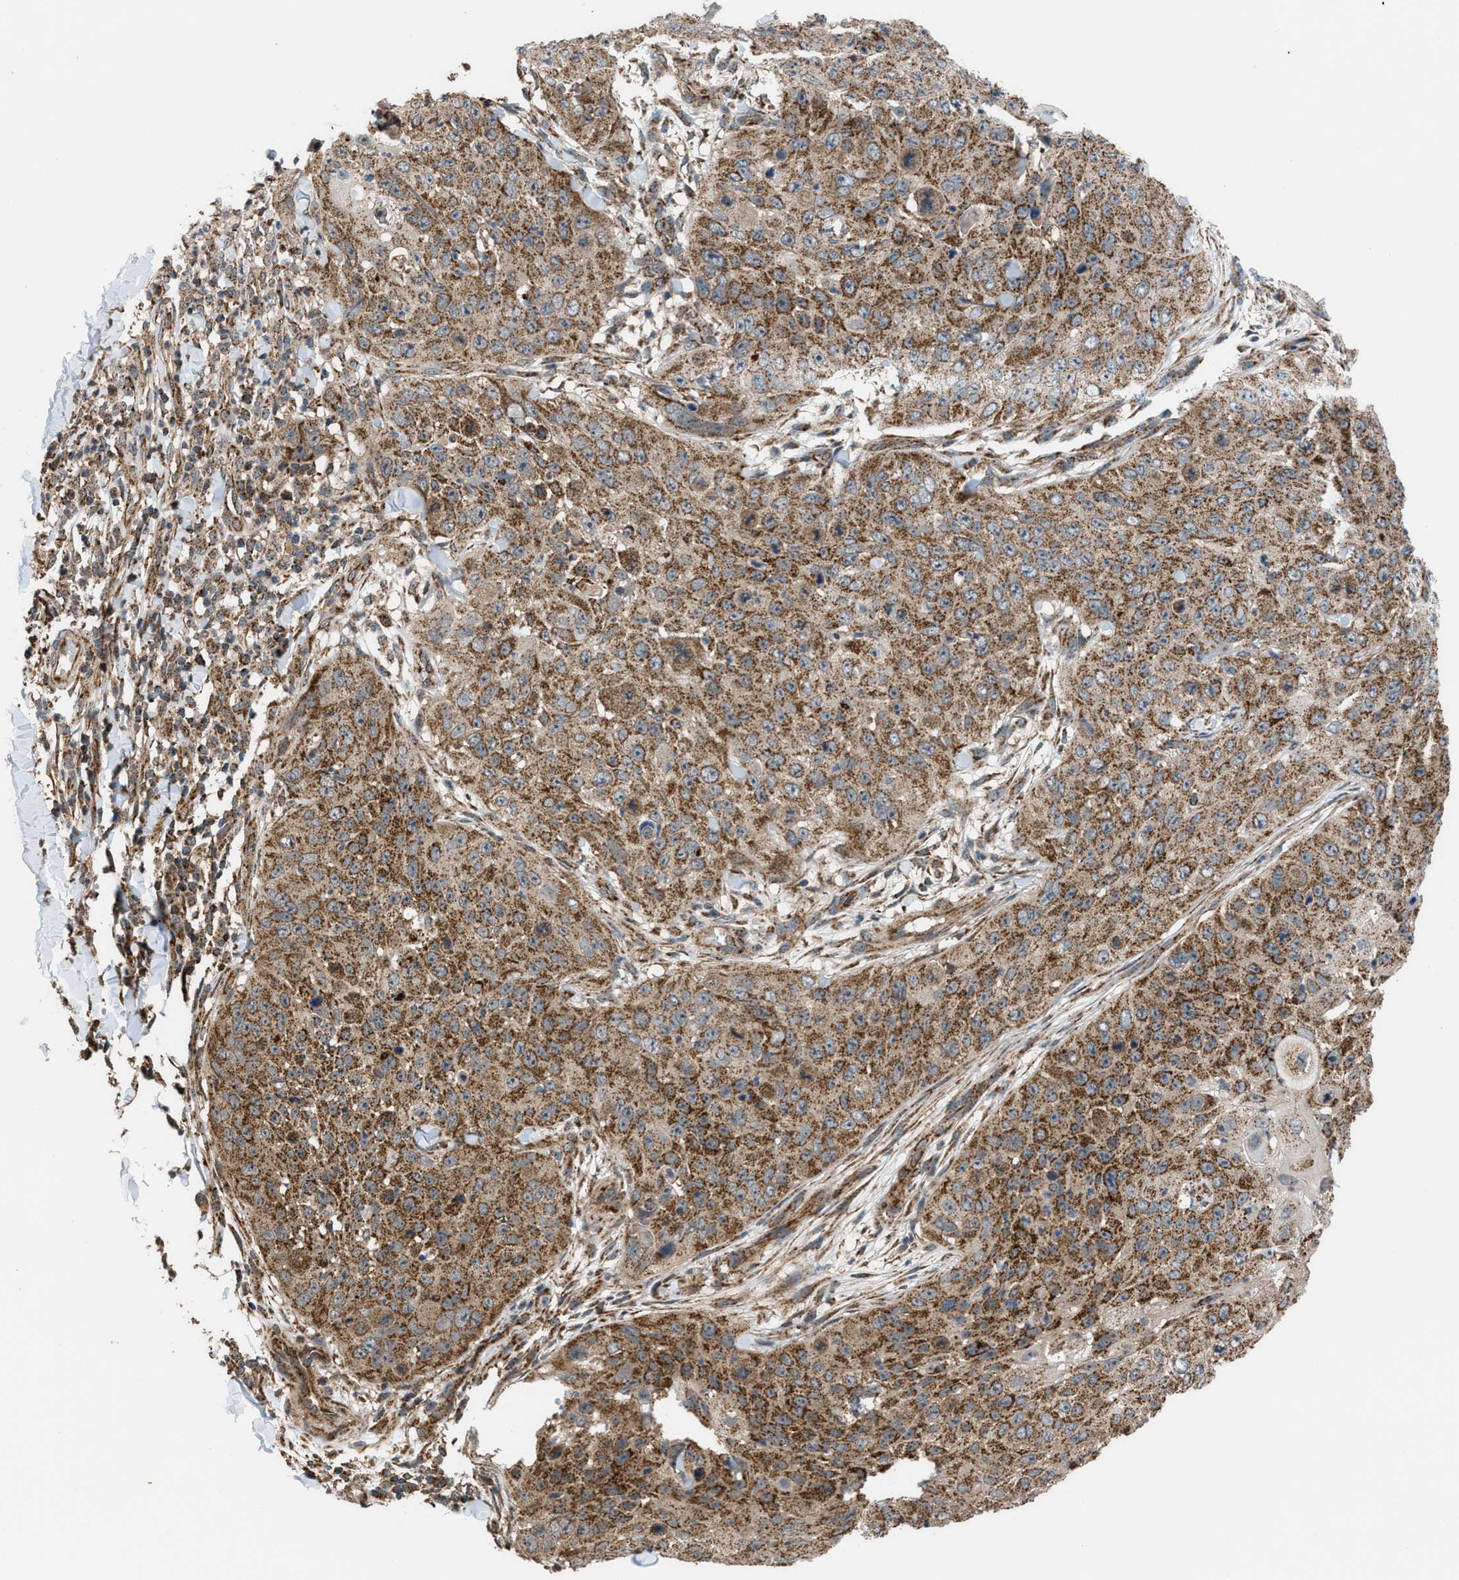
{"staining": {"intensity": "moderate", "quantity": ">75%", "location": "cytoplasmic/membranous"}, "tissue": "skin cancer", "cell_type": "Tumor cells", "image_type": "cancer", "snomed": [{"axis": "morphology", "description": "Squamous cell carcinoma, NOS"}, {"axis": "topography", "description": "Skin"}], "caption": "Skin squamous cell carcinoma tissue shows moderate cytoplasmic/membranous positivity in approximately >75% of tumor cells", "gene": "SGSM2", "patient": {"sex": "female", "age": 80}}